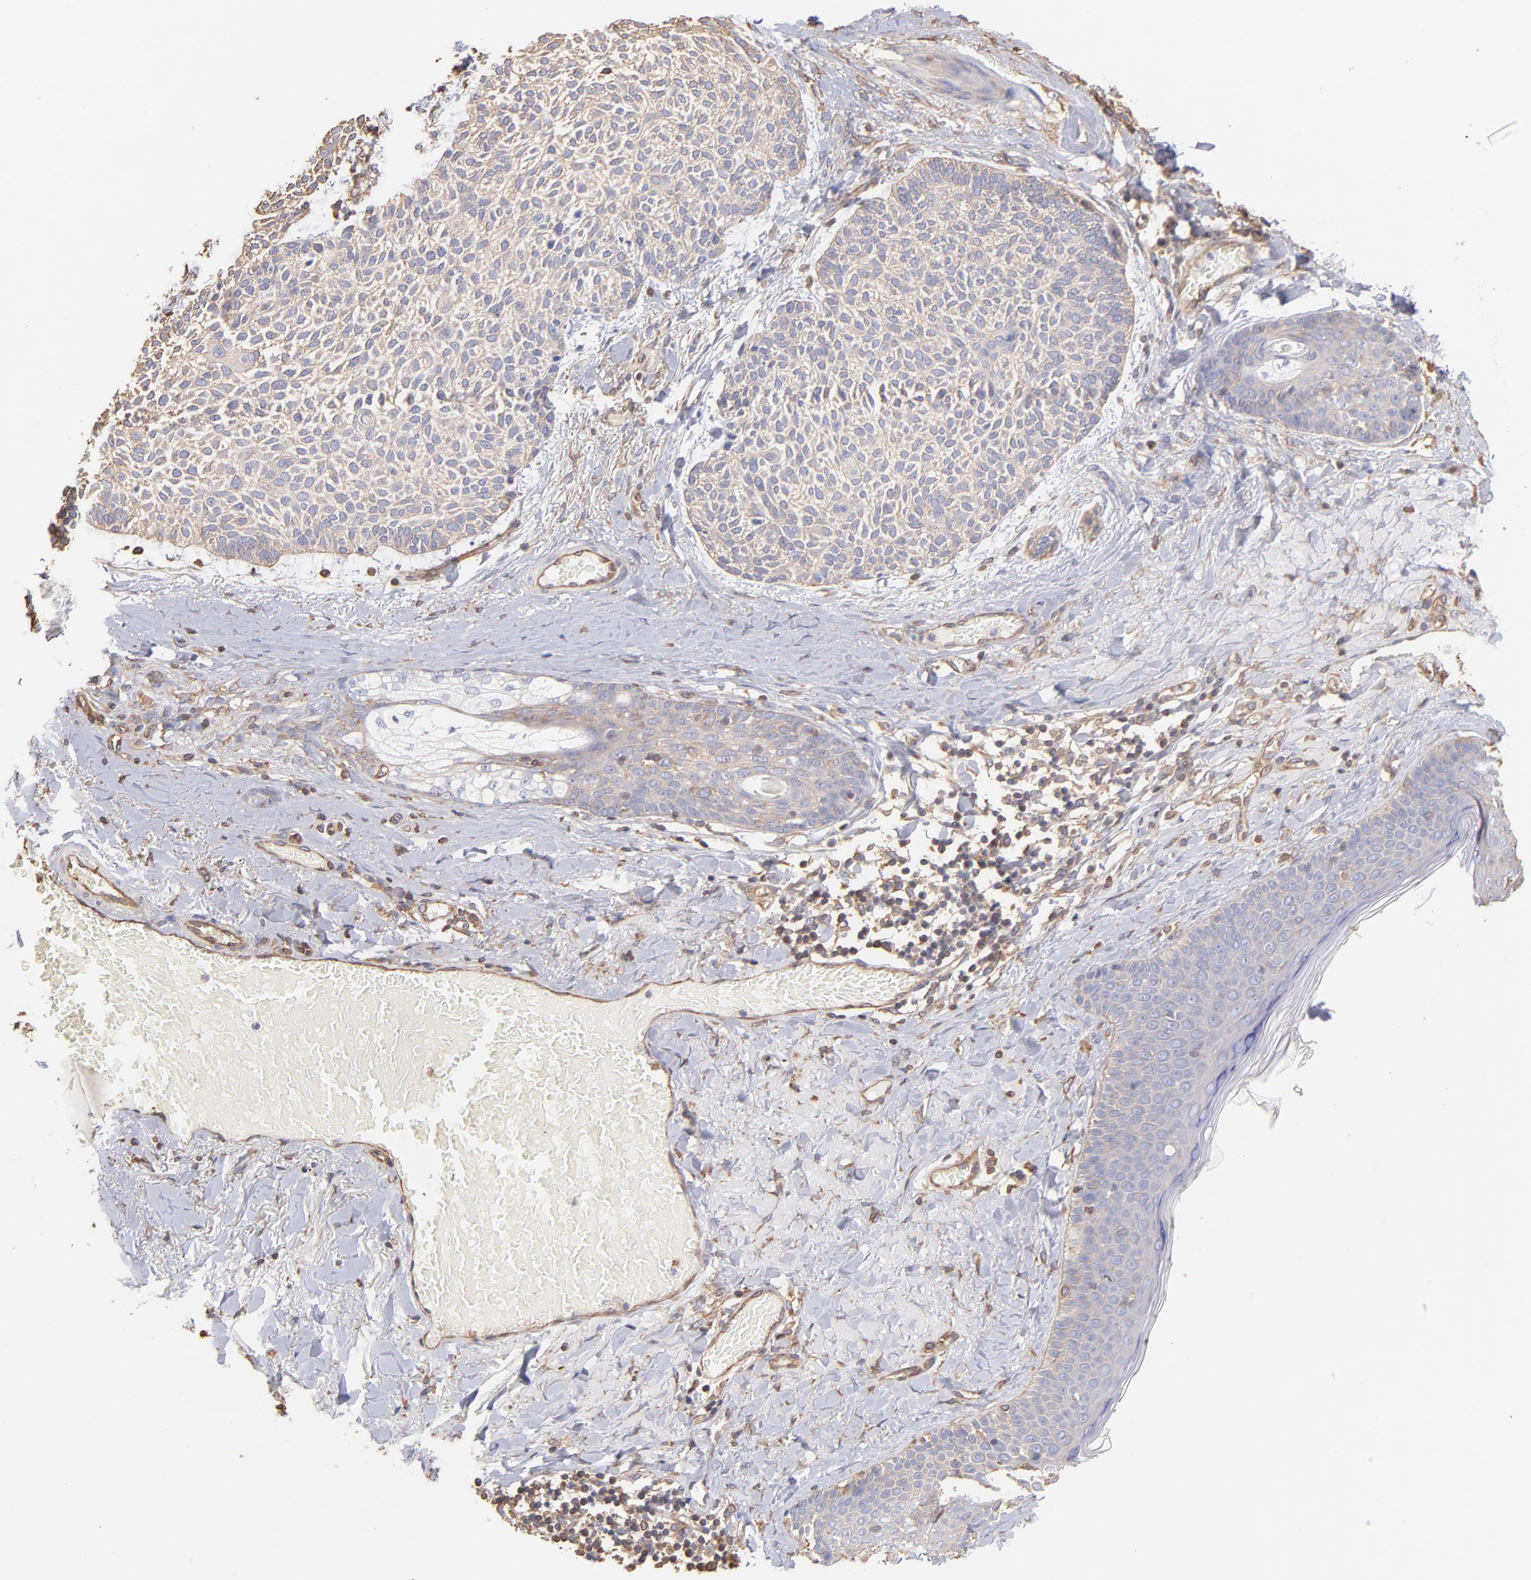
{"staining": {"intensity": "weak", "quantity": ">75%", "location": "cytoplasmic/membranous"}, "tissue": "skin cancer", "cell_type": "Tumor cells", "image_type": "cancer", "snomed": [{"axis": "morphology", "description": "Normal tissue, NOS"}, {"axis": "morphology", "description": "Basal cell carcinoma"}, {"axis": "topography", "description": "Skin"}], "caption": "Immunohistochemical staining of skin basal cell carcinoma reveals weak cytoplasmic/membranous protein staining in about >75% of tumor cells. The staining was performed using DAB to visualize the protein expression in brown, while the nuclei were stained in blue with hematoxylin (Magnification: 20x).", "gene": "PLEC", "patient": {"sex": "female", "age": 70}}